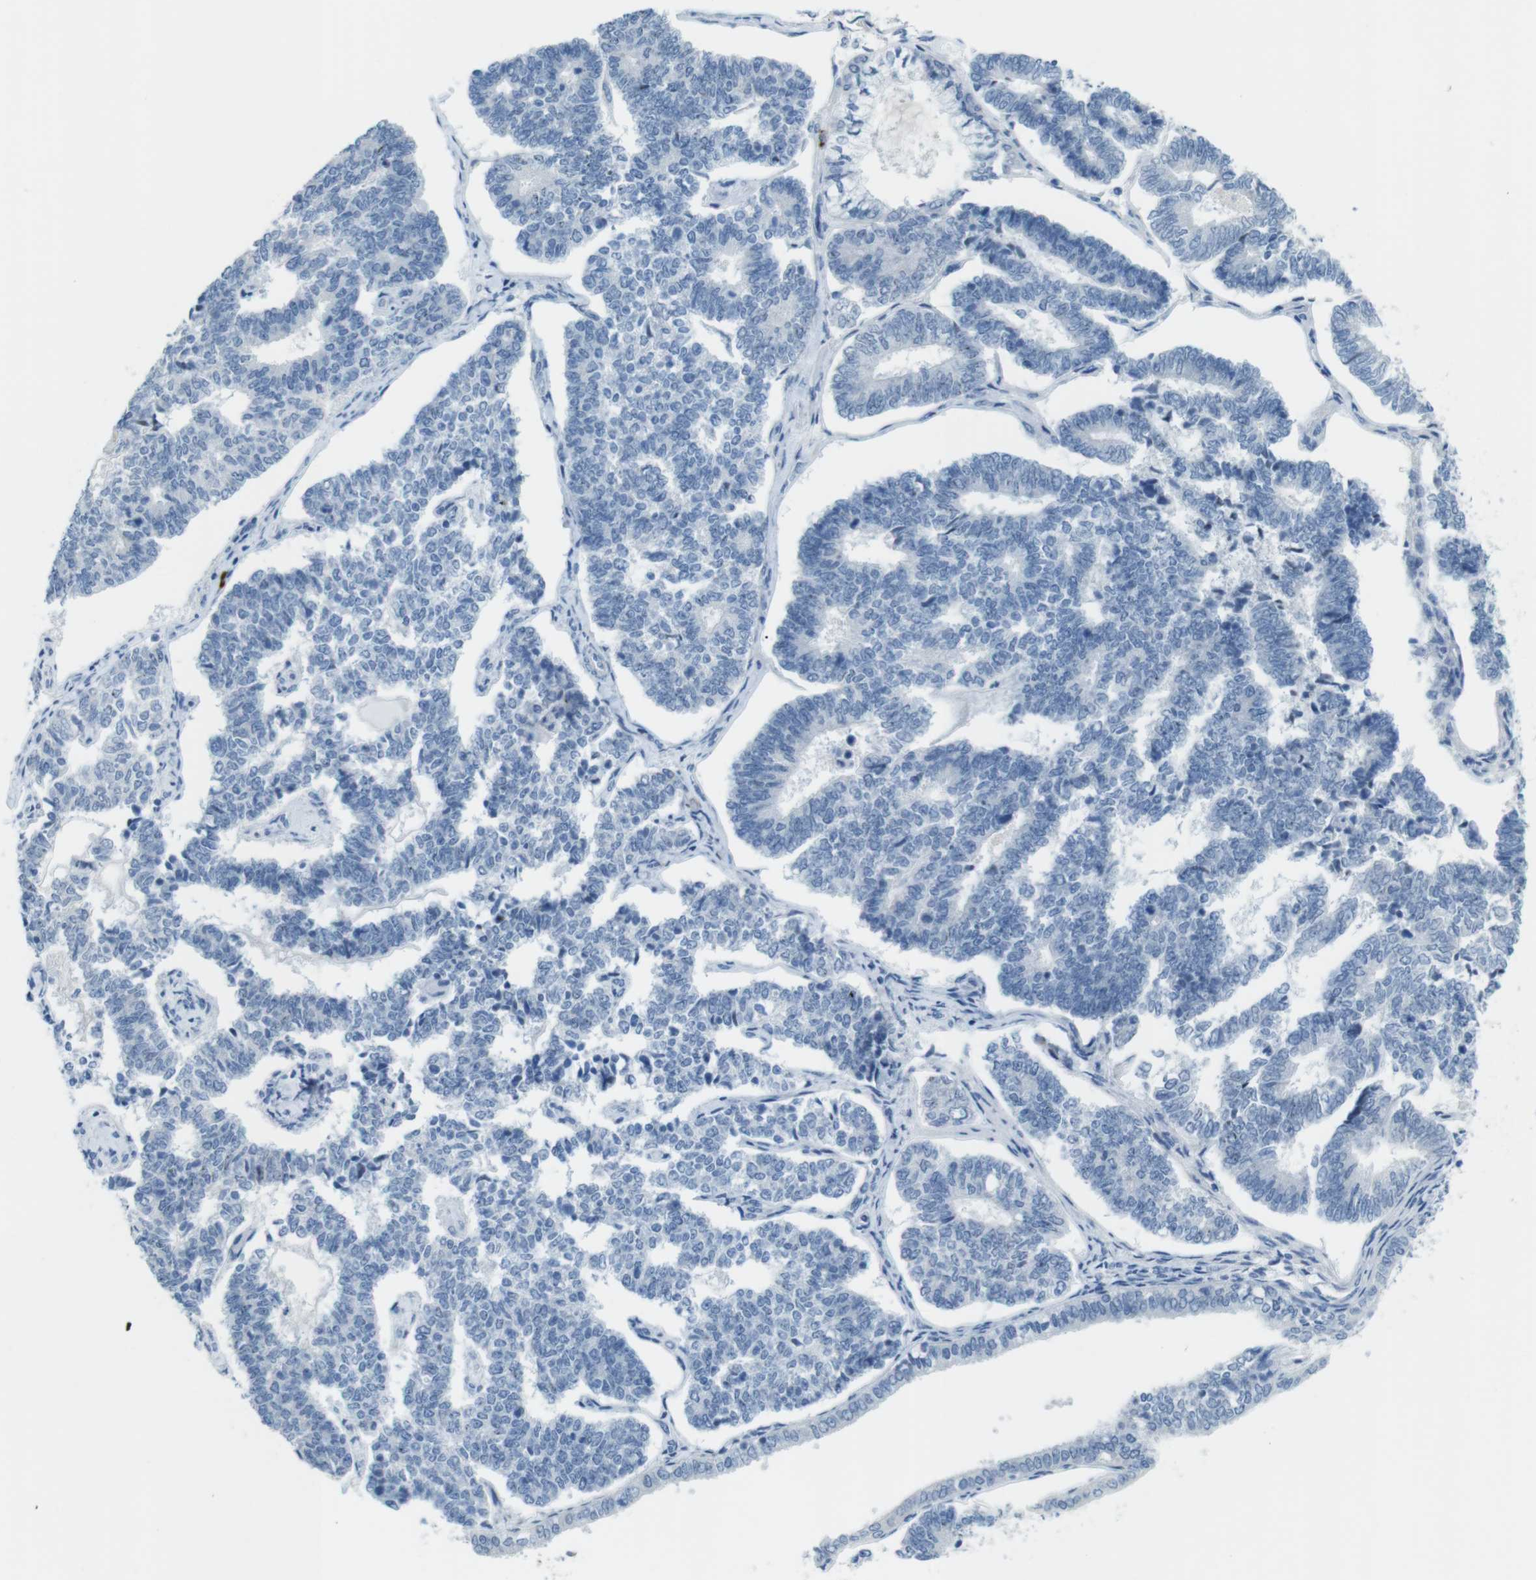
{"staining": {"intensity": "negative", "quantity": "none", "location": "none"}, "tissue": "endometrial cancer", "cell_type": "Tumor cells", "image_type": "cancer", "snomed": [{"axis": "morphology", "description": "Adenocarcinoma, NOS"}, {"axis": "topography", "description": "Endometrium"}], "caption": "Tumor cells show no significant expression in endometrial cancer (adenocarcinoma).", "gene": "MCEMP1", "patient": {"sex": "female", "age": 70}}